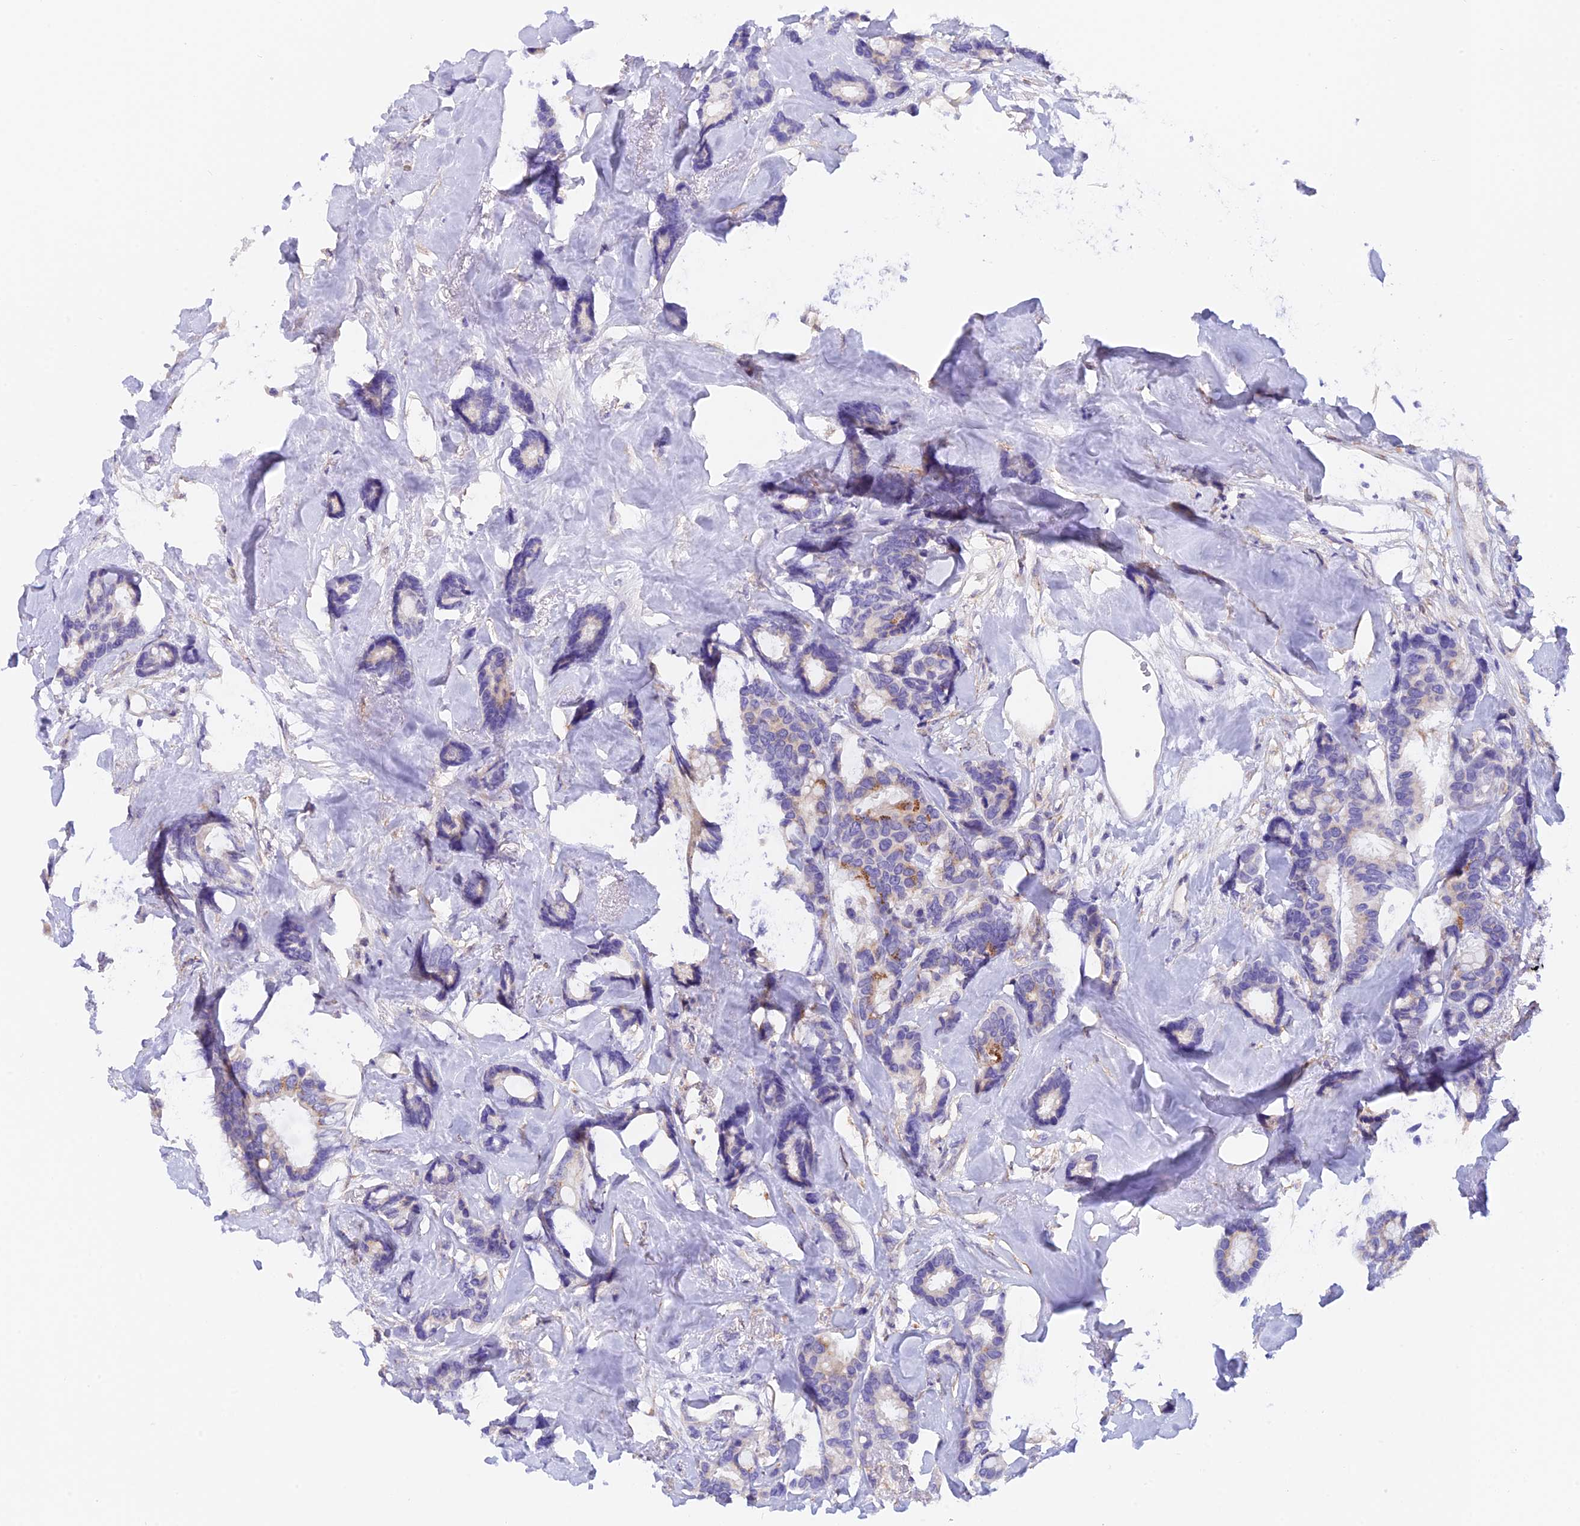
{"staining": {"intensity": "moderate", "quantity": "<25%", "location": "cytoplasmic/membranous"}, "tissue": "breast cancer", "cell_type": "Tumor cells", "image_type": "cancer", "snomed": [{"axis": "morphology", "description": "Duct carcinoma"}, {"axis": "topography", "description": "Breast"}], "caption": "IHC photomicrograph of neoplastic tissue: breast invasive ductal carcinoma stained using IHC displays low levels of moderate protein expression localized specifically in the cytoplasmic/membranous of tumor cells, appearing as a cytoplasmic/membranous brown color.", "gene": "C17orf67", "patient": {"sex": "female", "age": 87}}